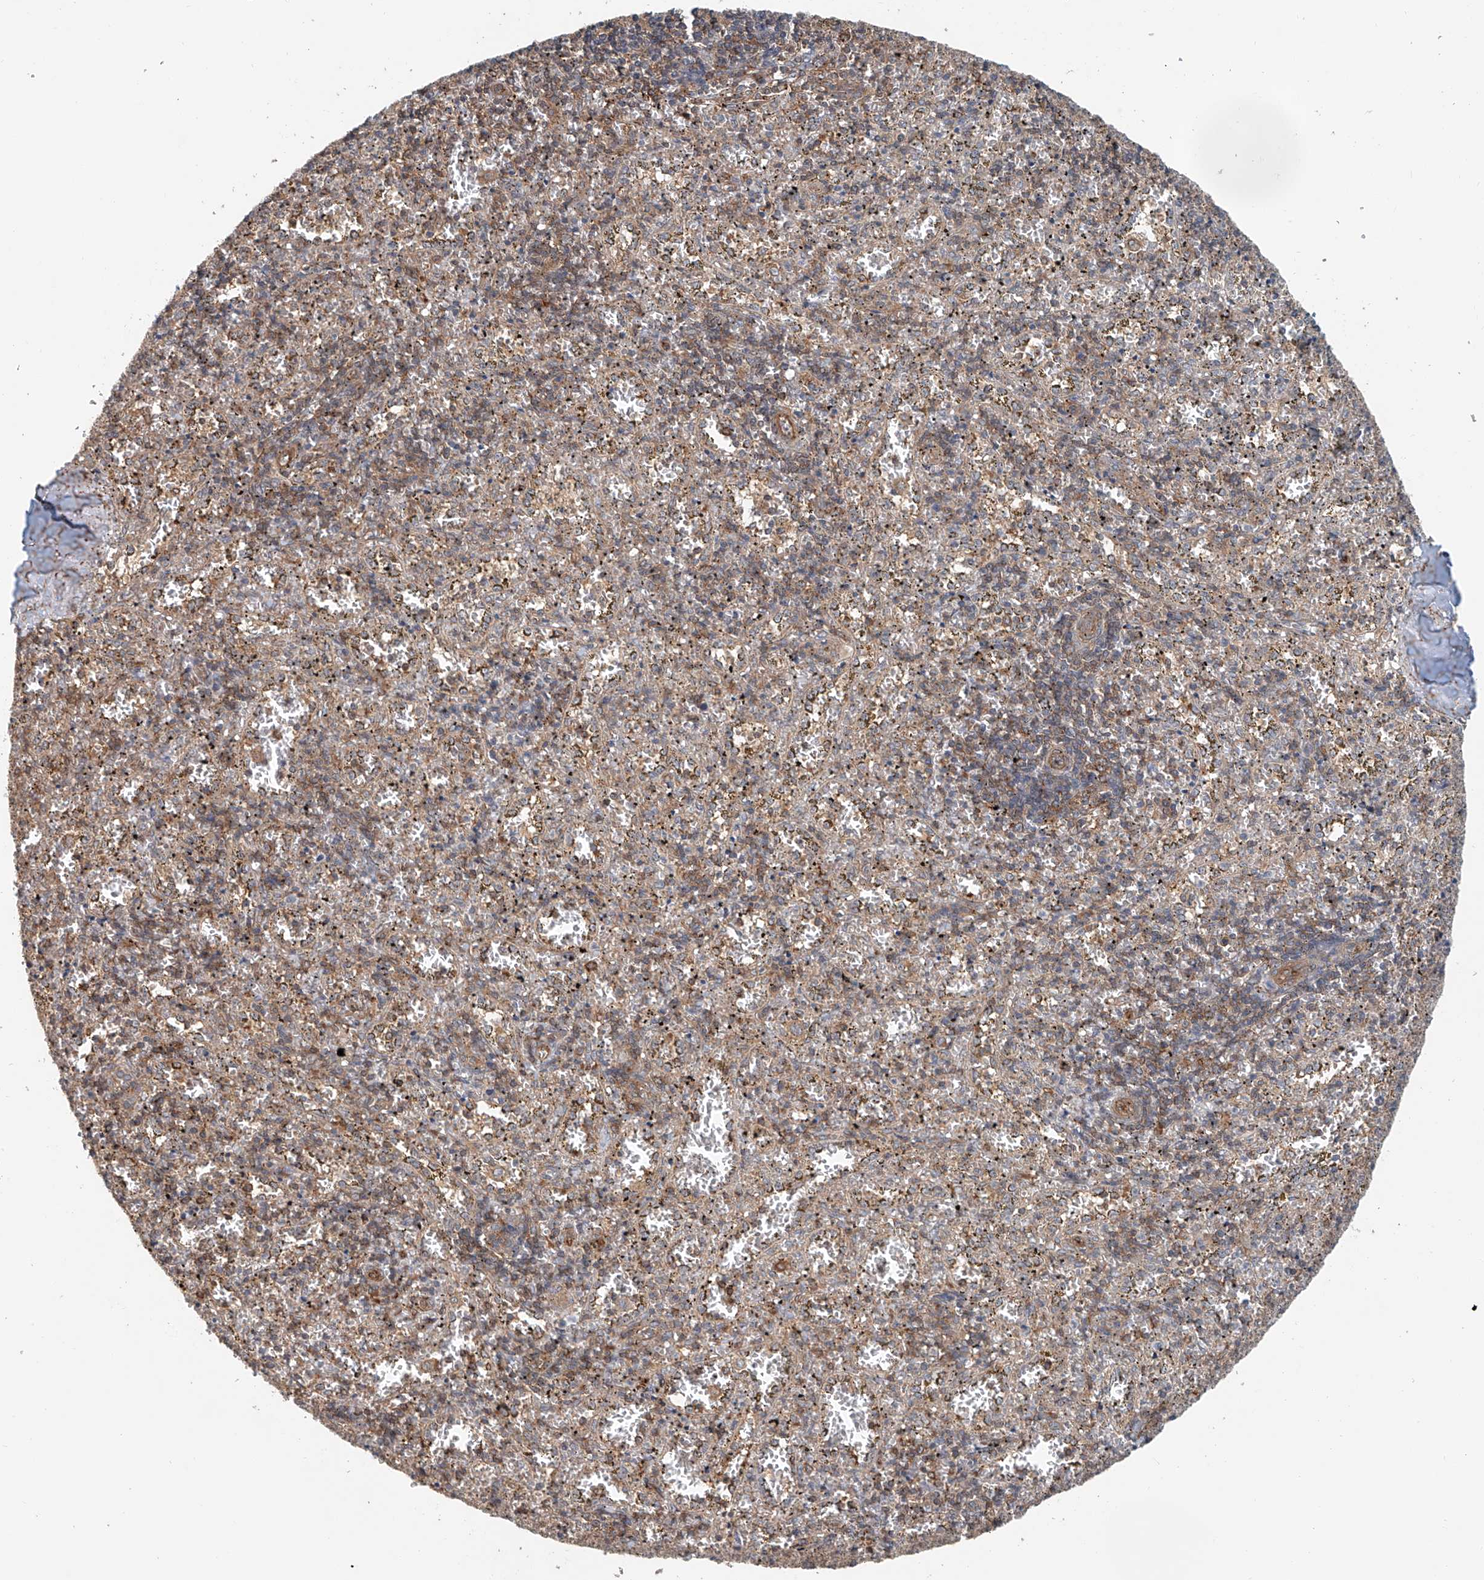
{"staining": {"intensity": "weak", "quantity": "25%-75%", "location": "cytoplasmic/membranous"}, "tissue": "spleen", "cell_type": "Cells in red pulp", "image_type": "normal", "snomed": [{"axis": "morphology", "description": "Normal tissue, NOS"}, {"axis": "topography", "description": "Spleen"}], "caption": "Spleen stained with DAB IHC displays low levels of weak cytoplasmic/membranous positivity in about 25%-75% of cells in red pulp.", "gene": "FRYL", "patient": {"sex": "male", "age": 11}}